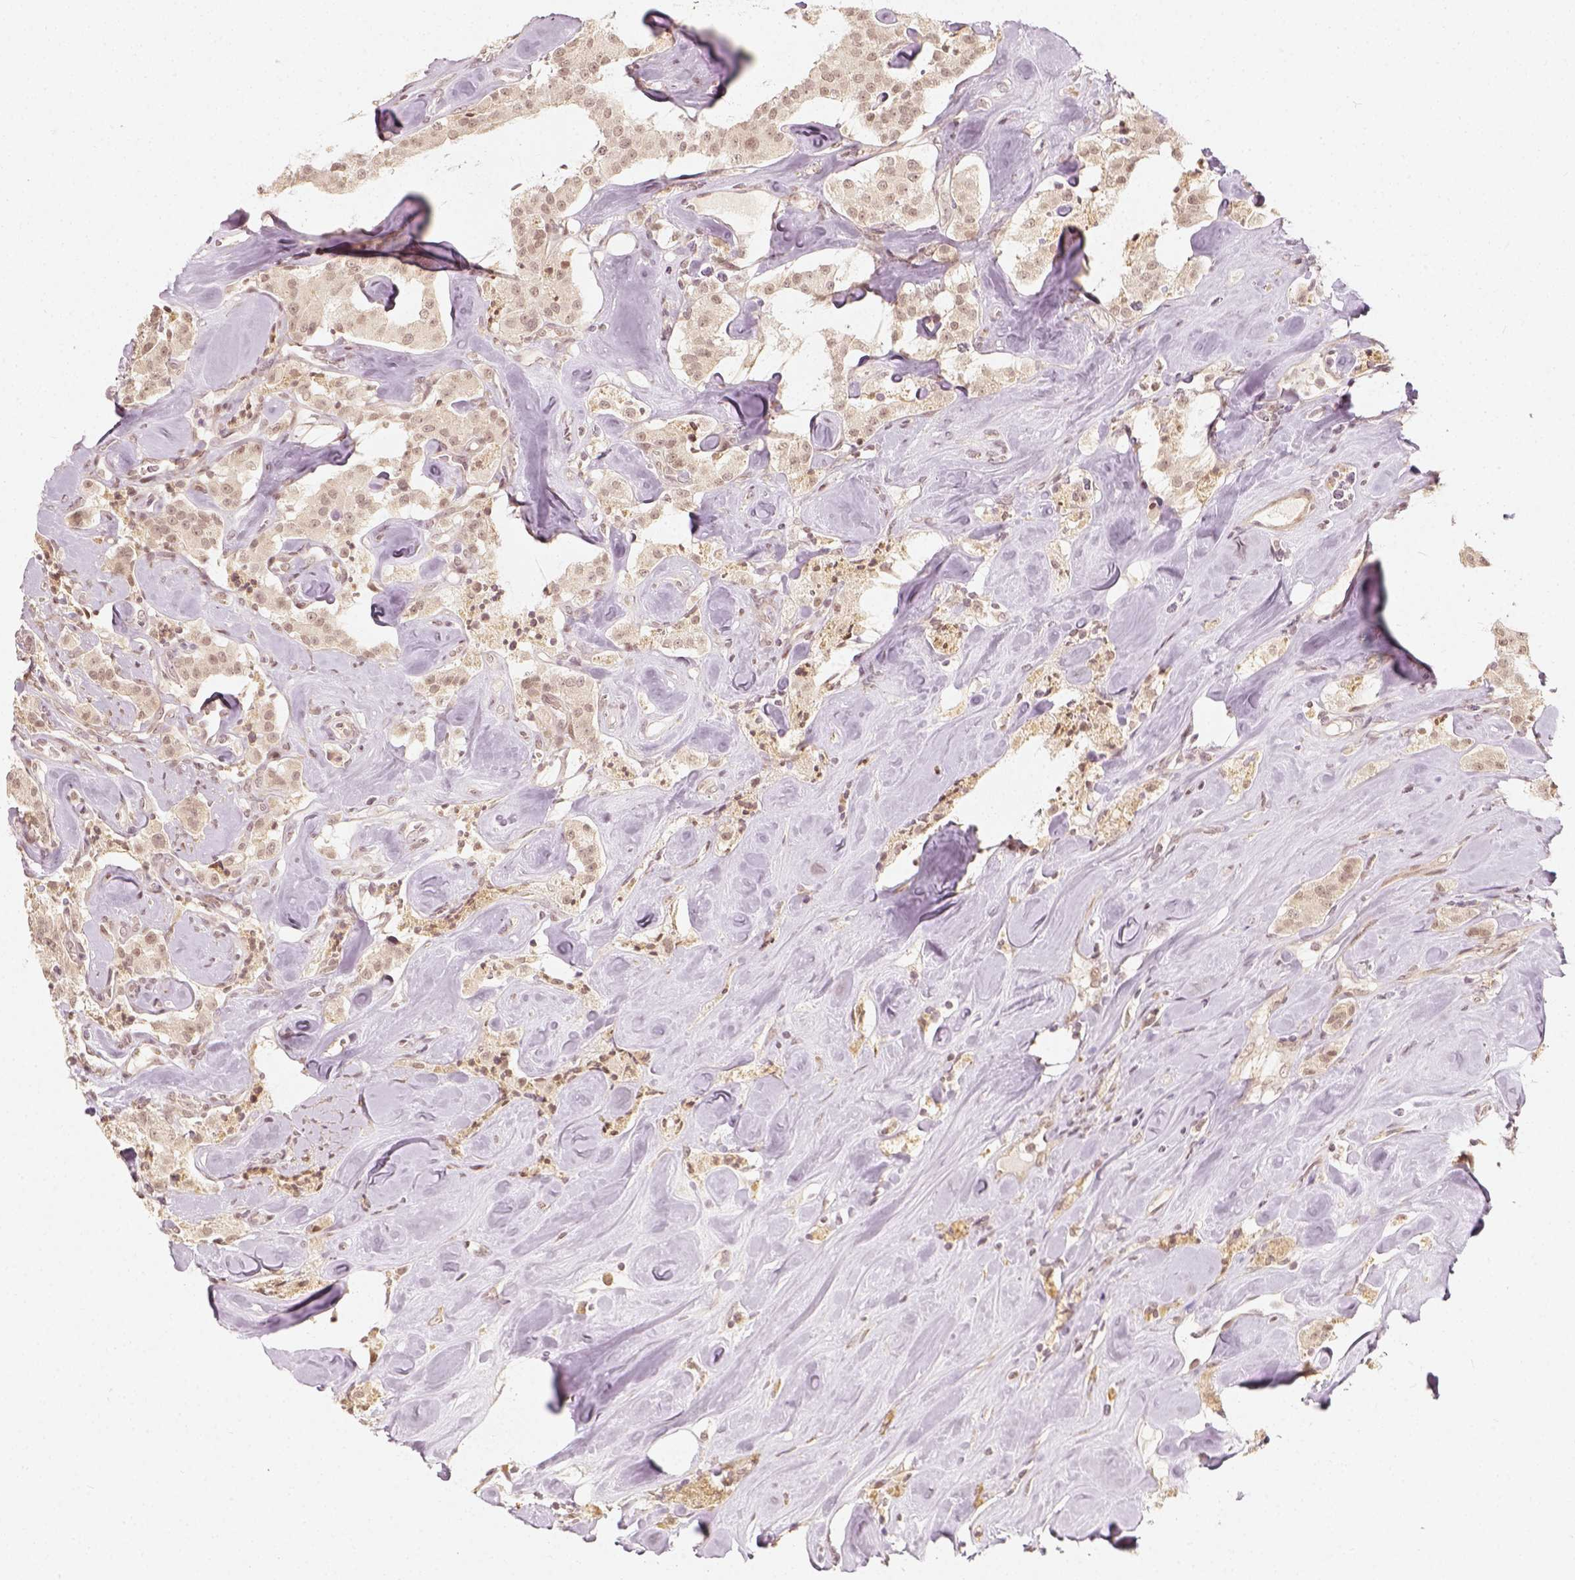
{"staining": {"intensity": "weak", "quantity": ">75%", "location": "nuclear"}, "tissue": "carcinoid", "cell_type": "Tumor cells", "image_type": "cancer", "snomed": [{"axis": "morphology", "description": "Carcinoid, malignant, NOS"}, {"axis": "topography", "description": "Pancreas"}], "caption": "This is a photomicrograph of immunohistochemistry staining of carcinoid, which shows weak staining in the nuclear of tumor cells.", "gene": "ZMAT3", "patient": {"sex": "male", "age": 41}}